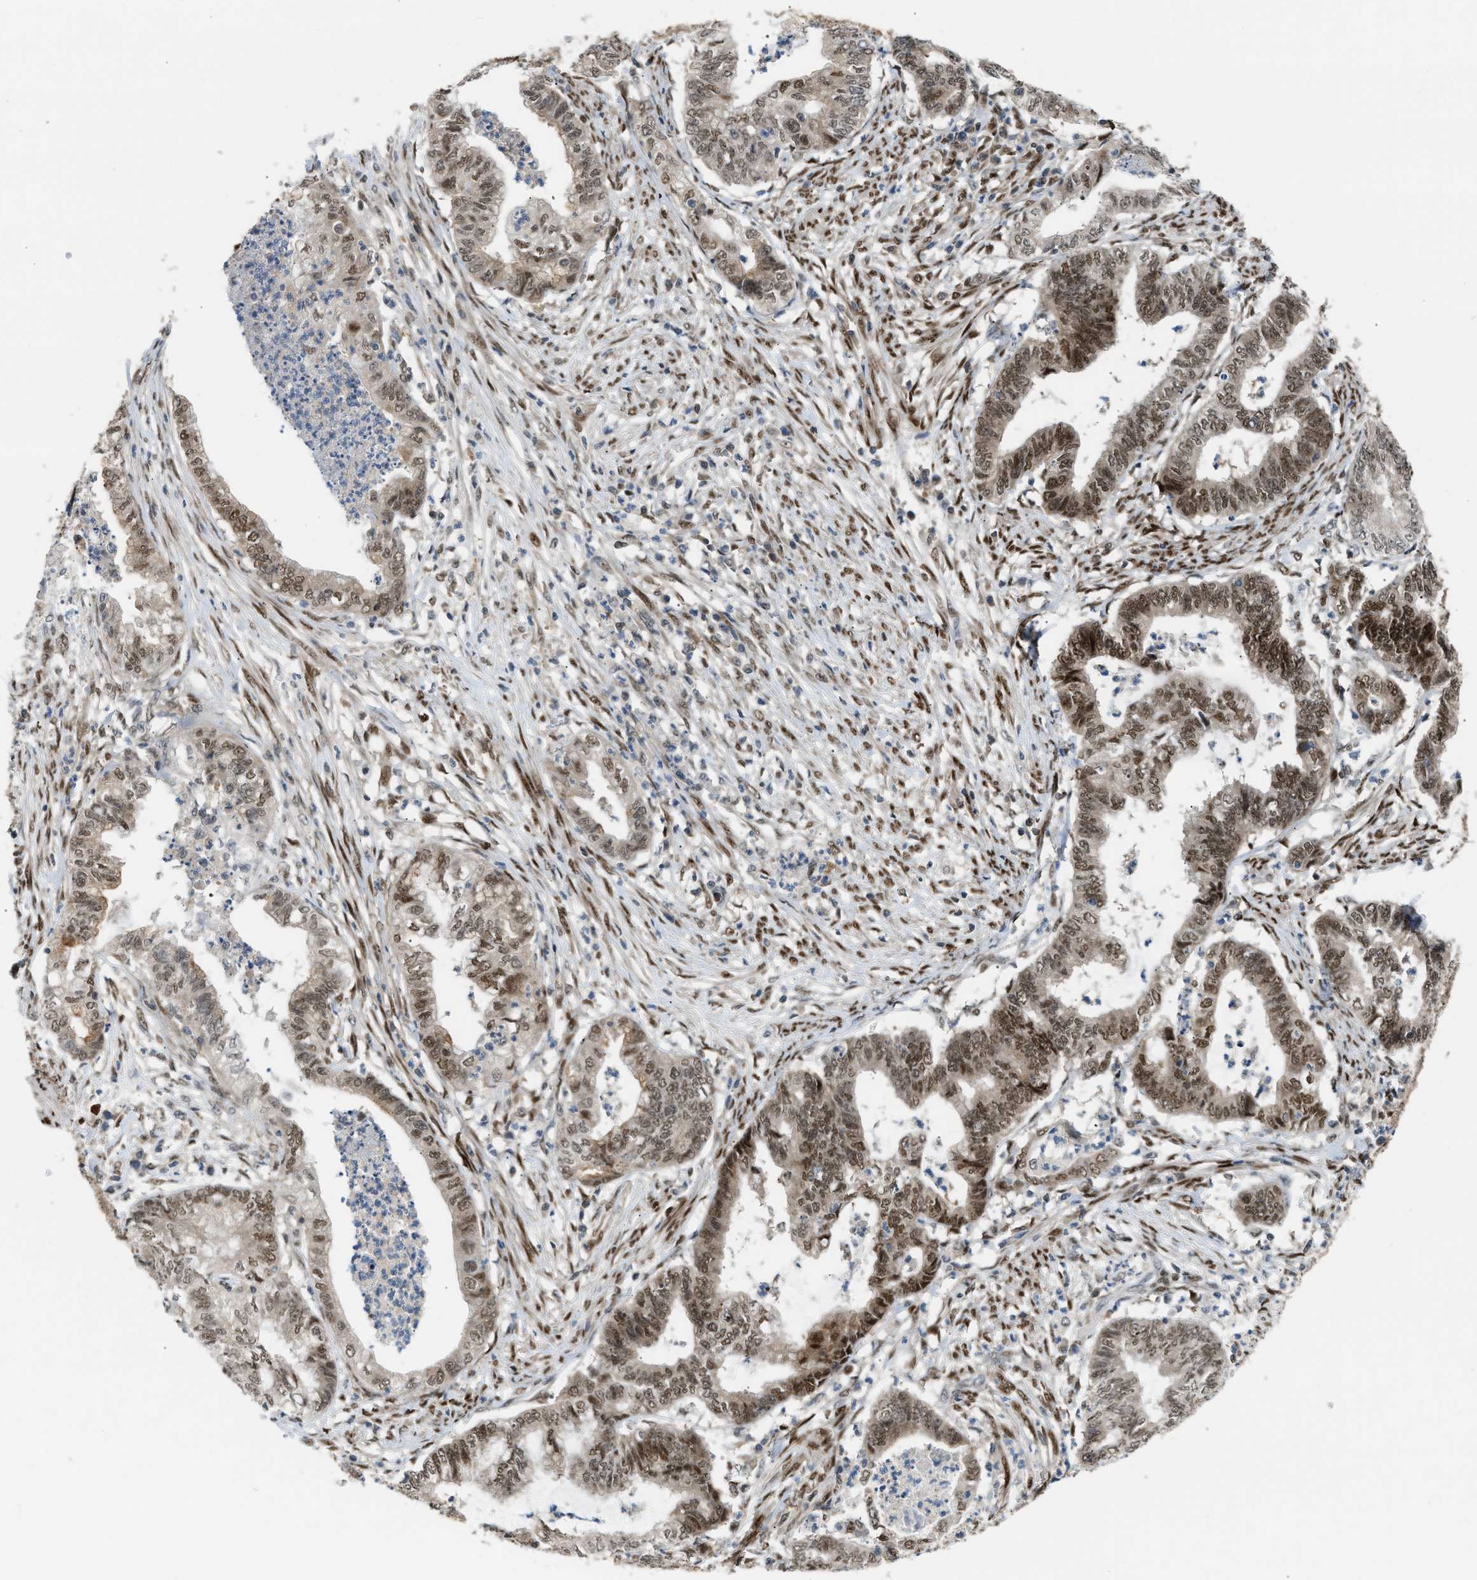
{"staining": {"intensity": "moderate", "quantity": ">75%", "location": "nuclear"}, "tissue": "endometrial cancer", "cell_type": "Tumor cells", "image_type": "cancer", "snomed": [{"axis": "morphology", "description": "Necrosis, NOS"}, {"axis": "morphology", "description": "Adenocarcinoma, NOS"}, {"axis": "topography", "description": "Endometrium"}], "caption": "Brown immunohistochemical staining in endometrial cancer (adenocarcinoma) reveals moderate nuclear positivity in approximately >75% of tumor cells.", "gene": "SSBP2", "patient": {"sex": "female", "age": 79}}